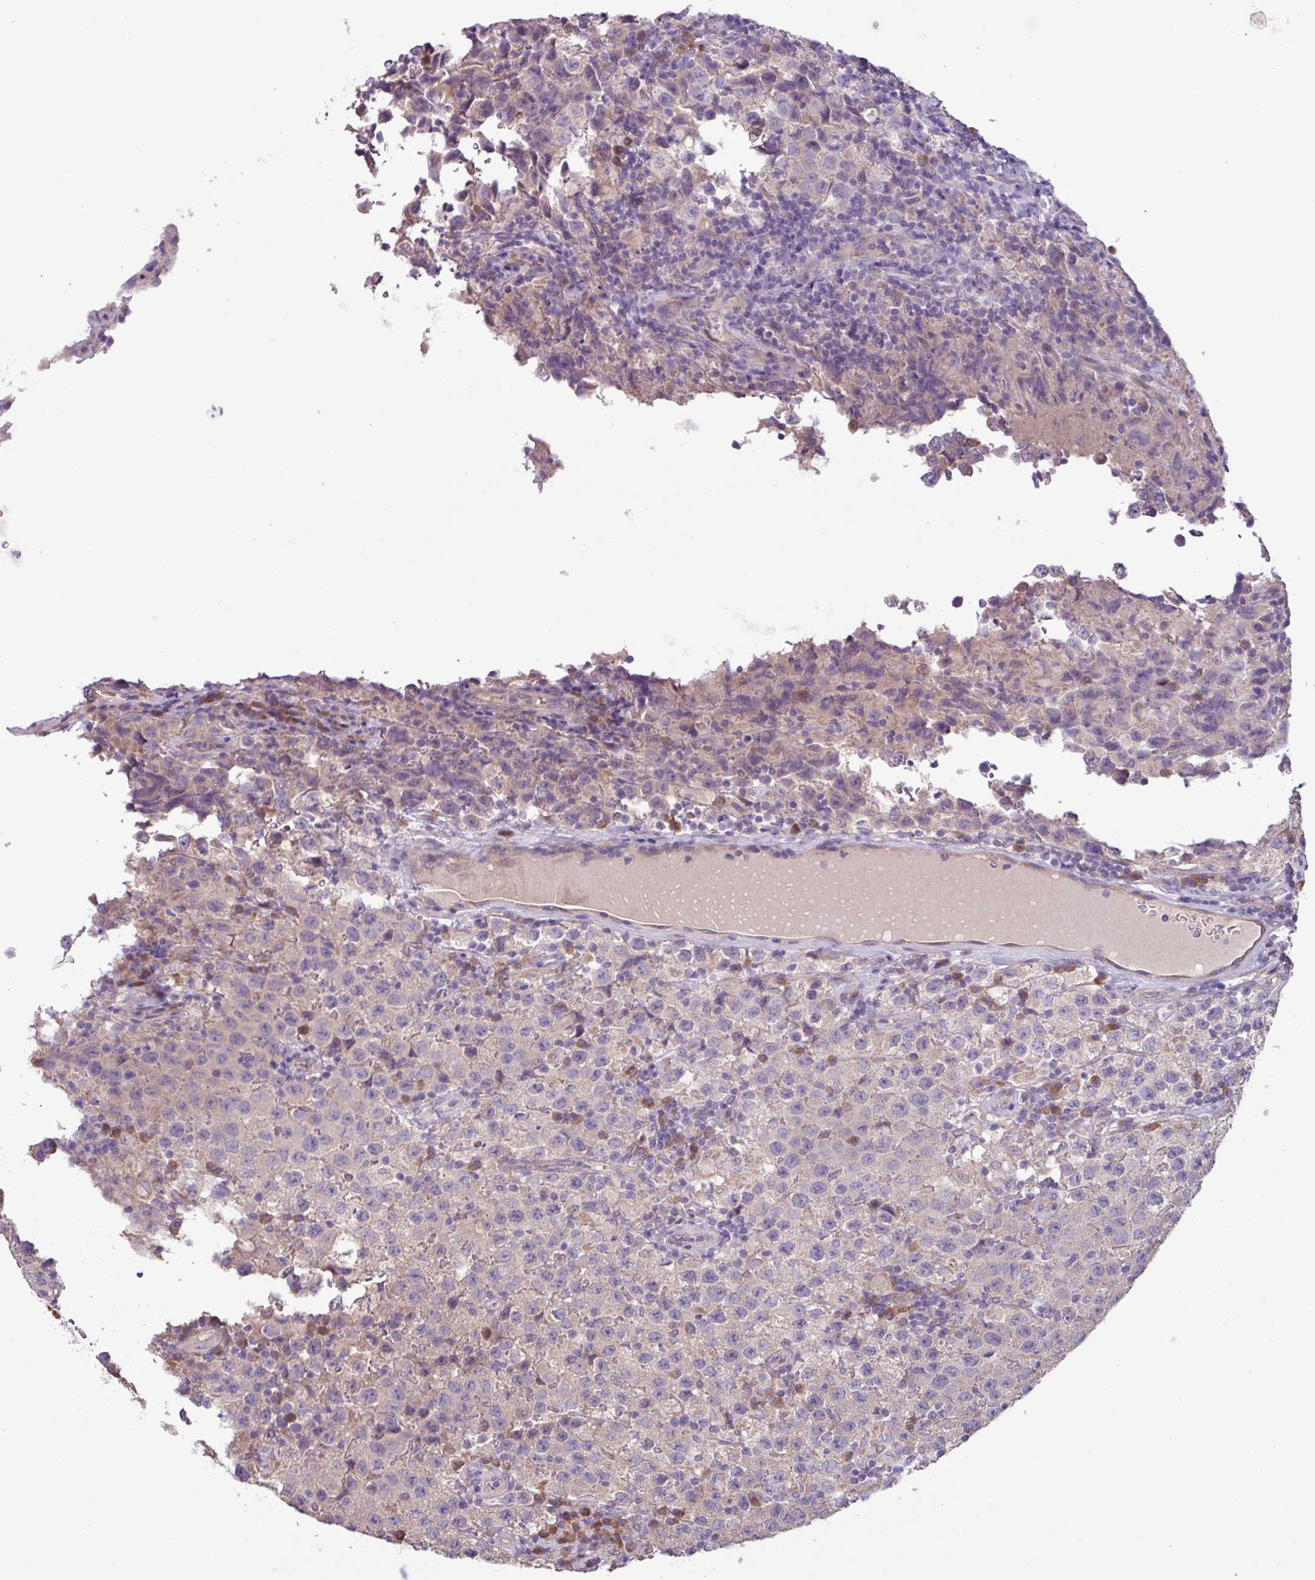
{"staining": {"intensity": "negative", "quantity": "none", "location": "none"}, "tissue": "testis cancer", "cell_type": "Tumor cells", "image_type": "cancer", "snomed": [{"axis": "morphology", "description": "Seminoma, NOS"}, {"axis": "morphology", "description": "Carcinoma, Embryonal, NOS"}, {"axis": "topography", "description": "Testis"}], "caption": "Immunohistochemistry histopathology image of human embryonal carcinoma (testis) stained for a protein (brown), which demonstrates no positivity in tumor cells. (DAB IHC with hematoxylin counter stain).", "gene": "C20orf27", "patient": {"sex": "male", "age": 41}}